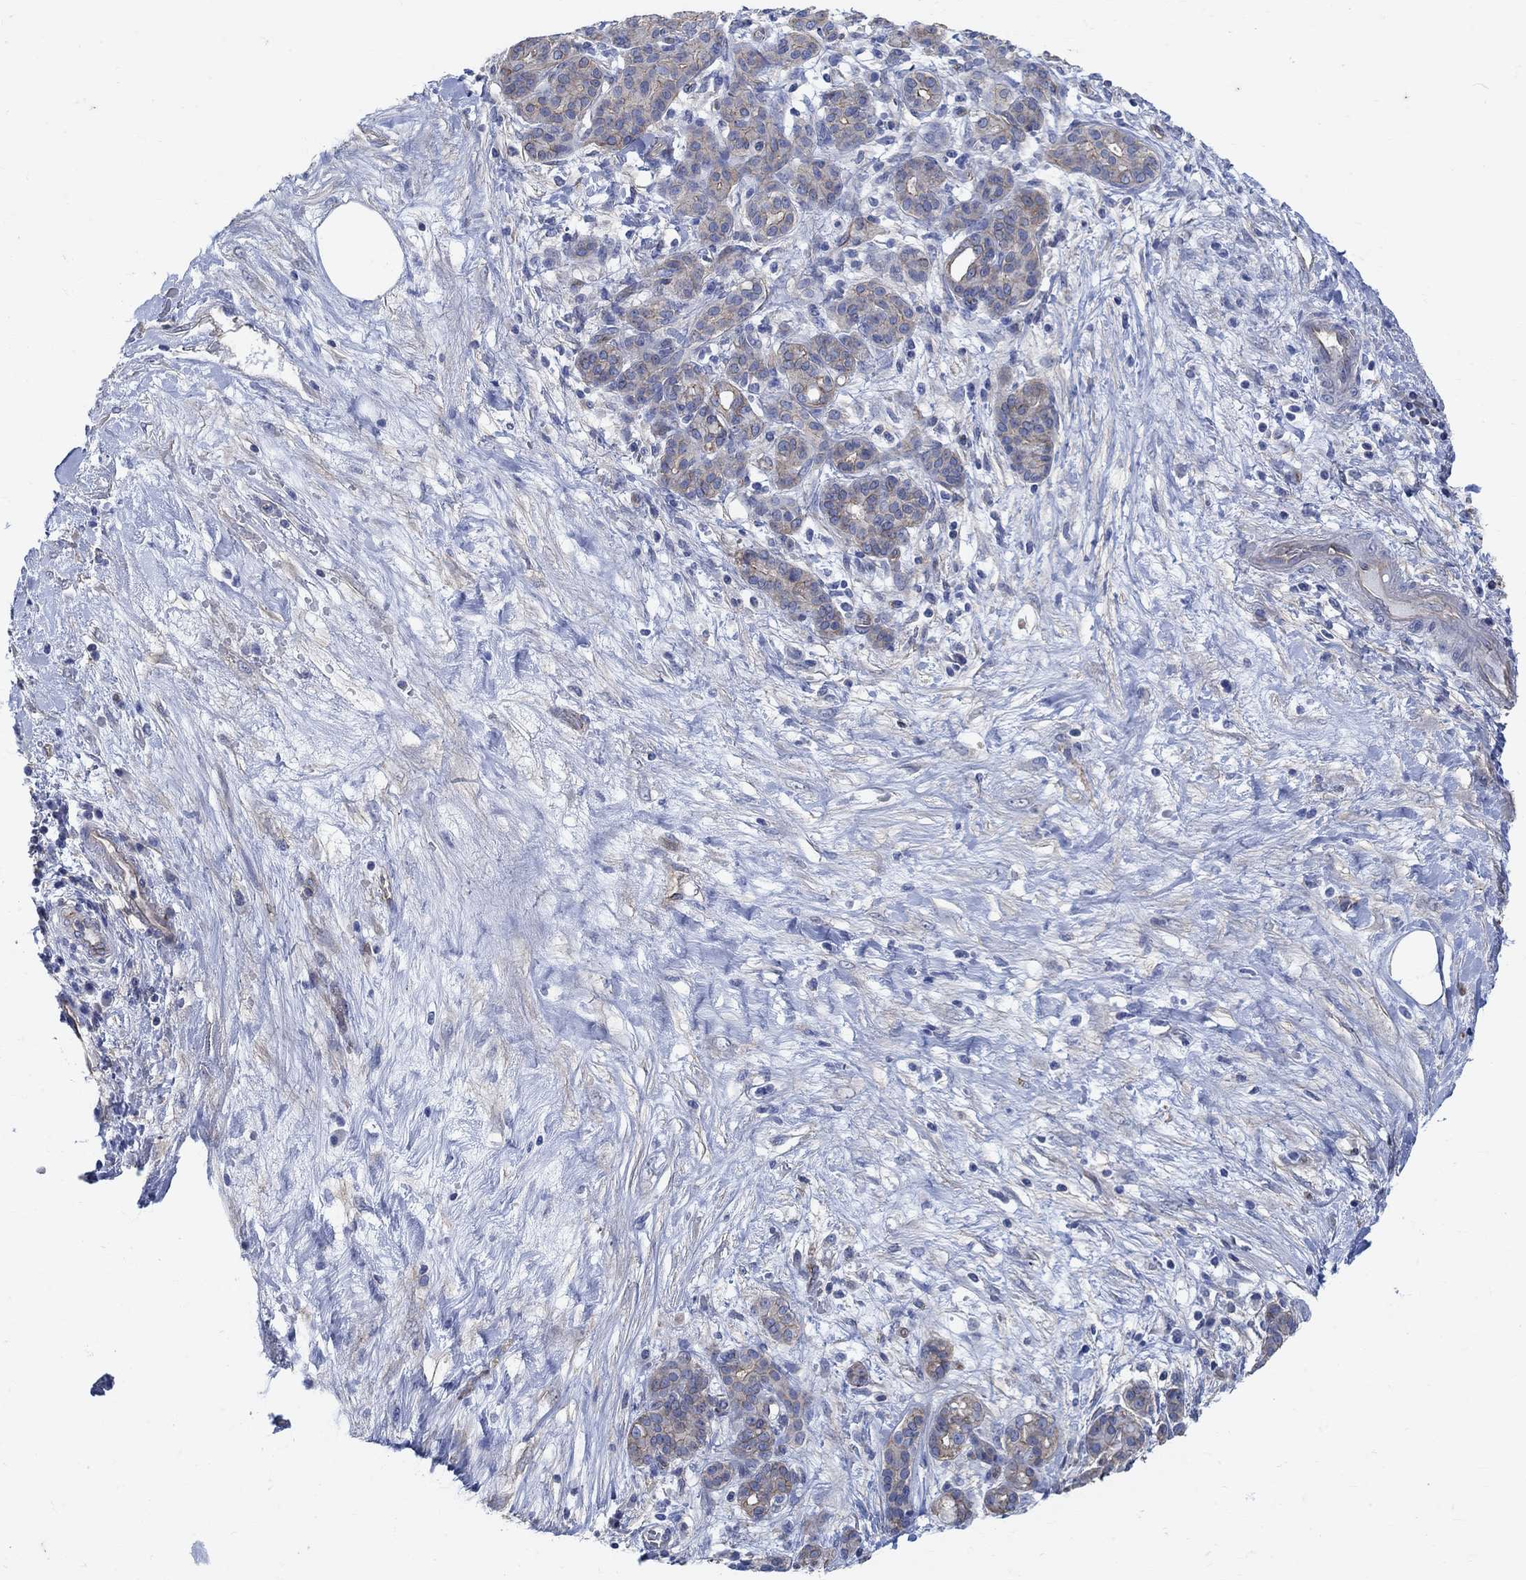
{"staining": {"intensity": "moderate", "quantity": "<25%", "location": "cytoplasmic/membranous"}, "tissue": "pancreatic cancer", "cell_type": "Tumor cells", "image_type": "cancer", "snomed": [{"axis": "morphology", "description": "Adenocarcinoma, NOS"}, {"axis": "topography", "description": "Pancreas"}], "caption": "Immunohistochemistry photomicrograph of neoplastic tissue: human pancreatic adenocarcinoma stained using immunohistochemistry (IHC) shows low levels of moderate protein expression localized specifically in the cytoplasmic/membranous of tumor cells, appearing as a cytoplasmic/membranous brown color.", "gene": "TMEM198", "patient": {"sex": "male", "age": 44}}